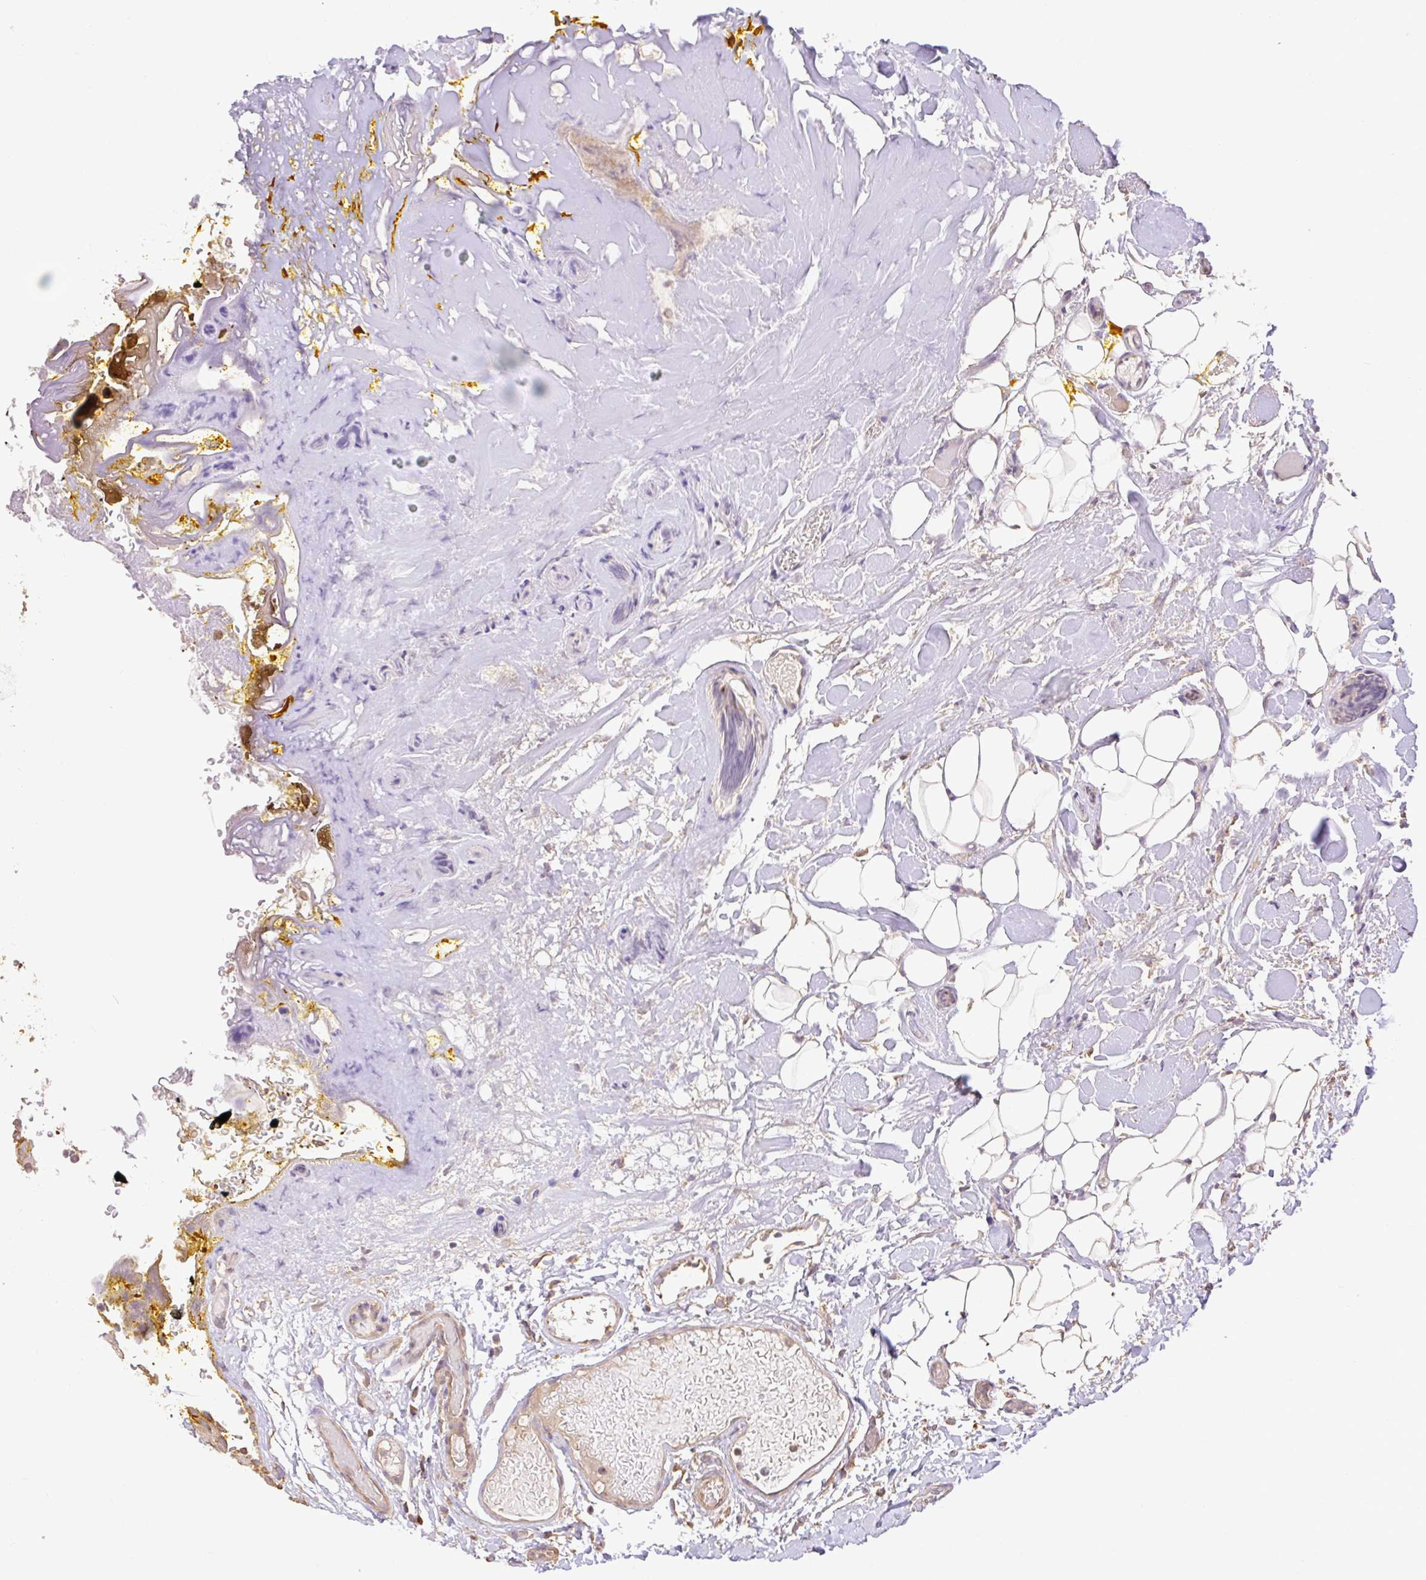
{"staining": {"intensity": "moderate", "quantity": "25%-75%", "location": "cytoplasmic/membranous"}, "tissue": "oral mucosa", "cell_type": "Squamous epithelial cells", "image_type": "normal", "snomed": [{"axis": "morphology", "description": "Normal tissue, NOS"}, {"axis": "morphology", "description": "Squamous cell carcinoma, NOS"}, {"axis": "topography", "description": "Oral tissue"}, {"axis": "topography", "description": "Tounge, NOS"}, {"axis": "topography", "description": "Head-Neck"}], "caption": "Moderate cytoplasmic/membranous positivity is present in about 25%-75% of squamous epithelial cells in normal oral mucosa.", "gene": "DESI1", "patient": {"sex": "male", "age": 76}}